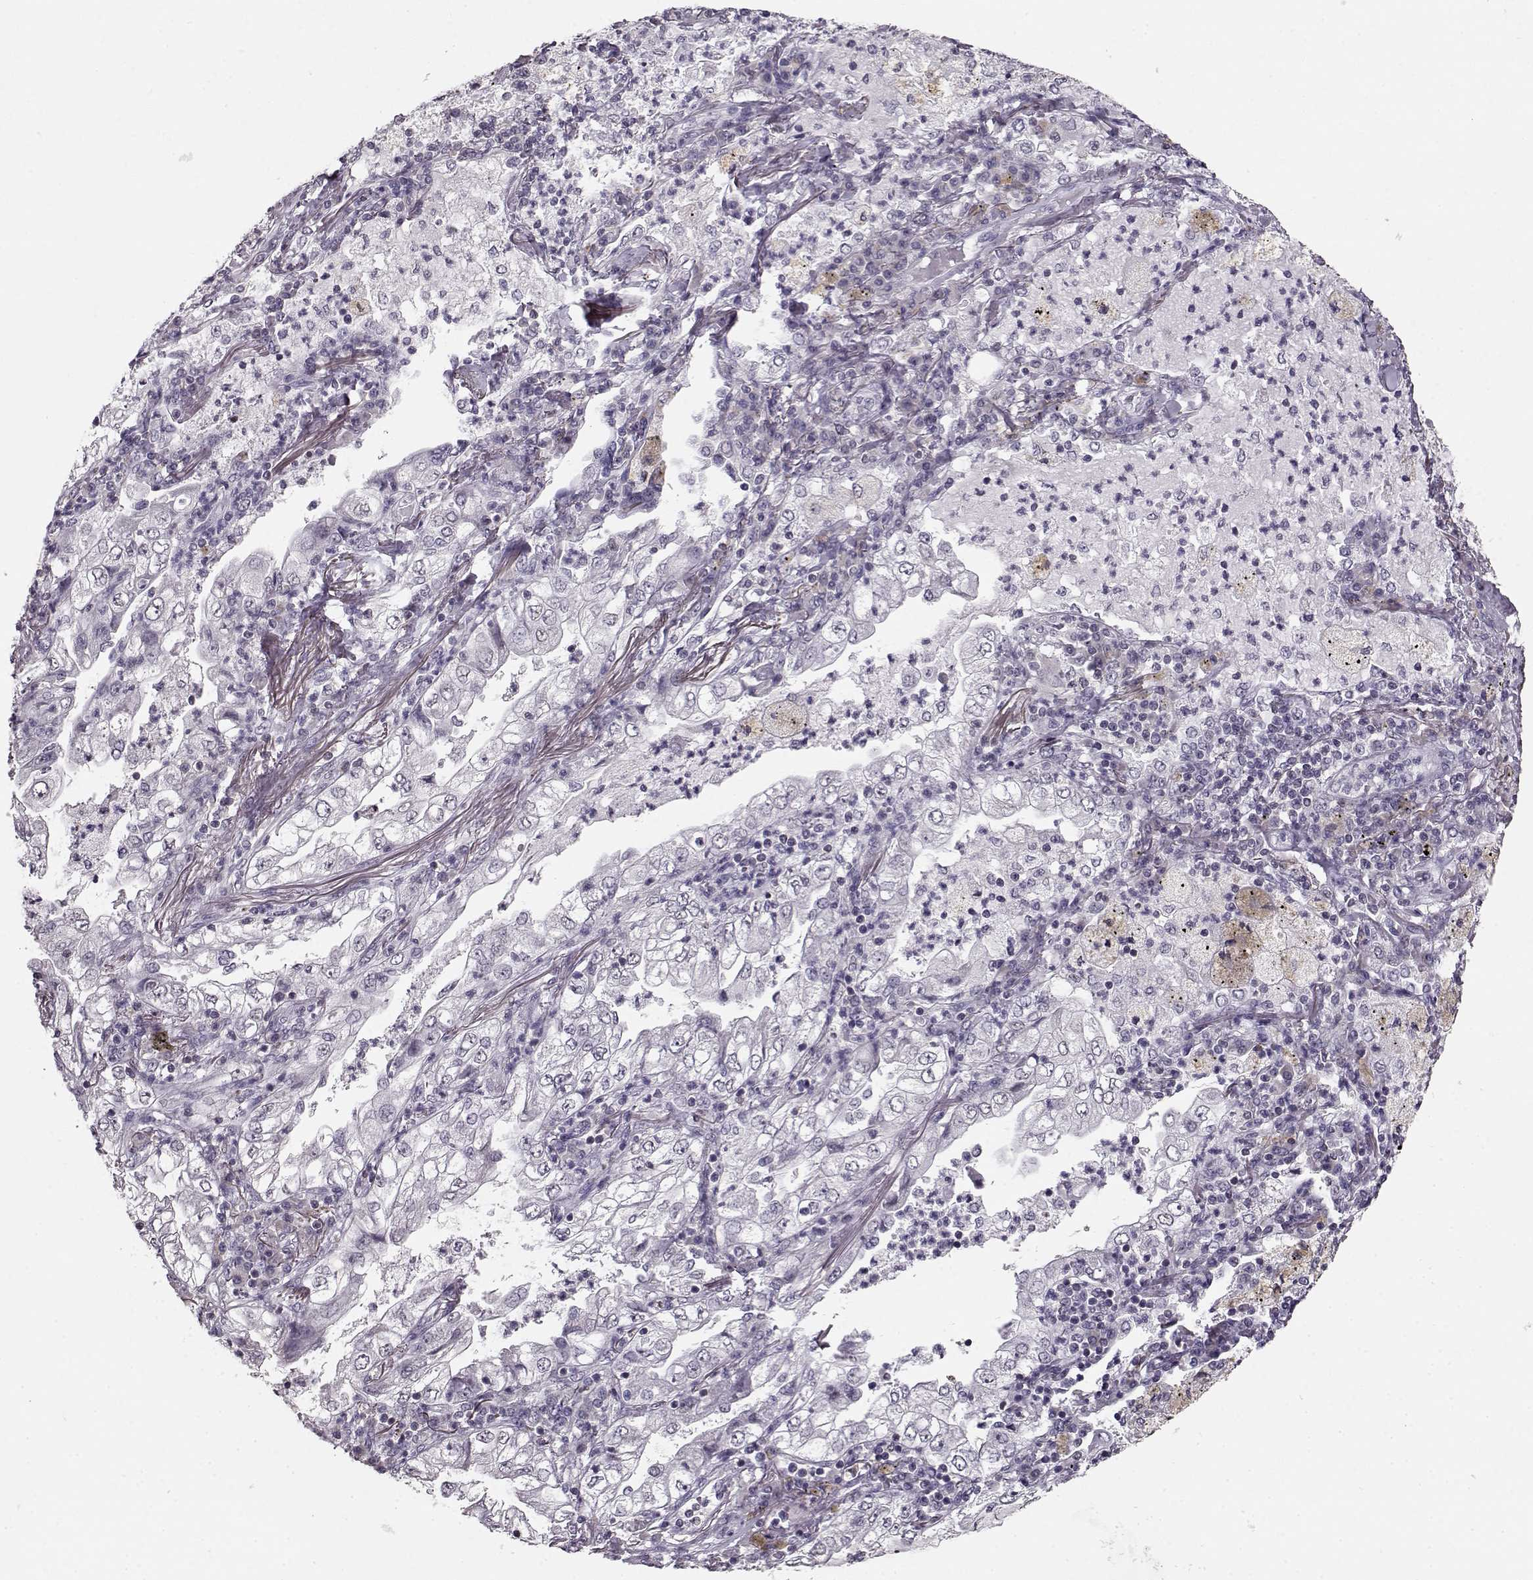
{"staining": {"intensity": "negative", "quantity": "none", "location": "none"}, "tissue": "lung cancer", "cell_type": "Tumor cells", "image_type": "cancer", "snomed": [{"axis": "morphology", "description": "Adenocarcinoma, NOS"}, {"axis": "topography", "description": "Lung"}], "caption": "This micrograph is of lung adenocarcinoma stained with immunohistochemistry (IHC) to label a protein in brown with the nuclei are counter-stained blue. There is no positivity in tumor cells.", "gene": "RP1L1", "patient": {"sex": "female", "age": 73}}